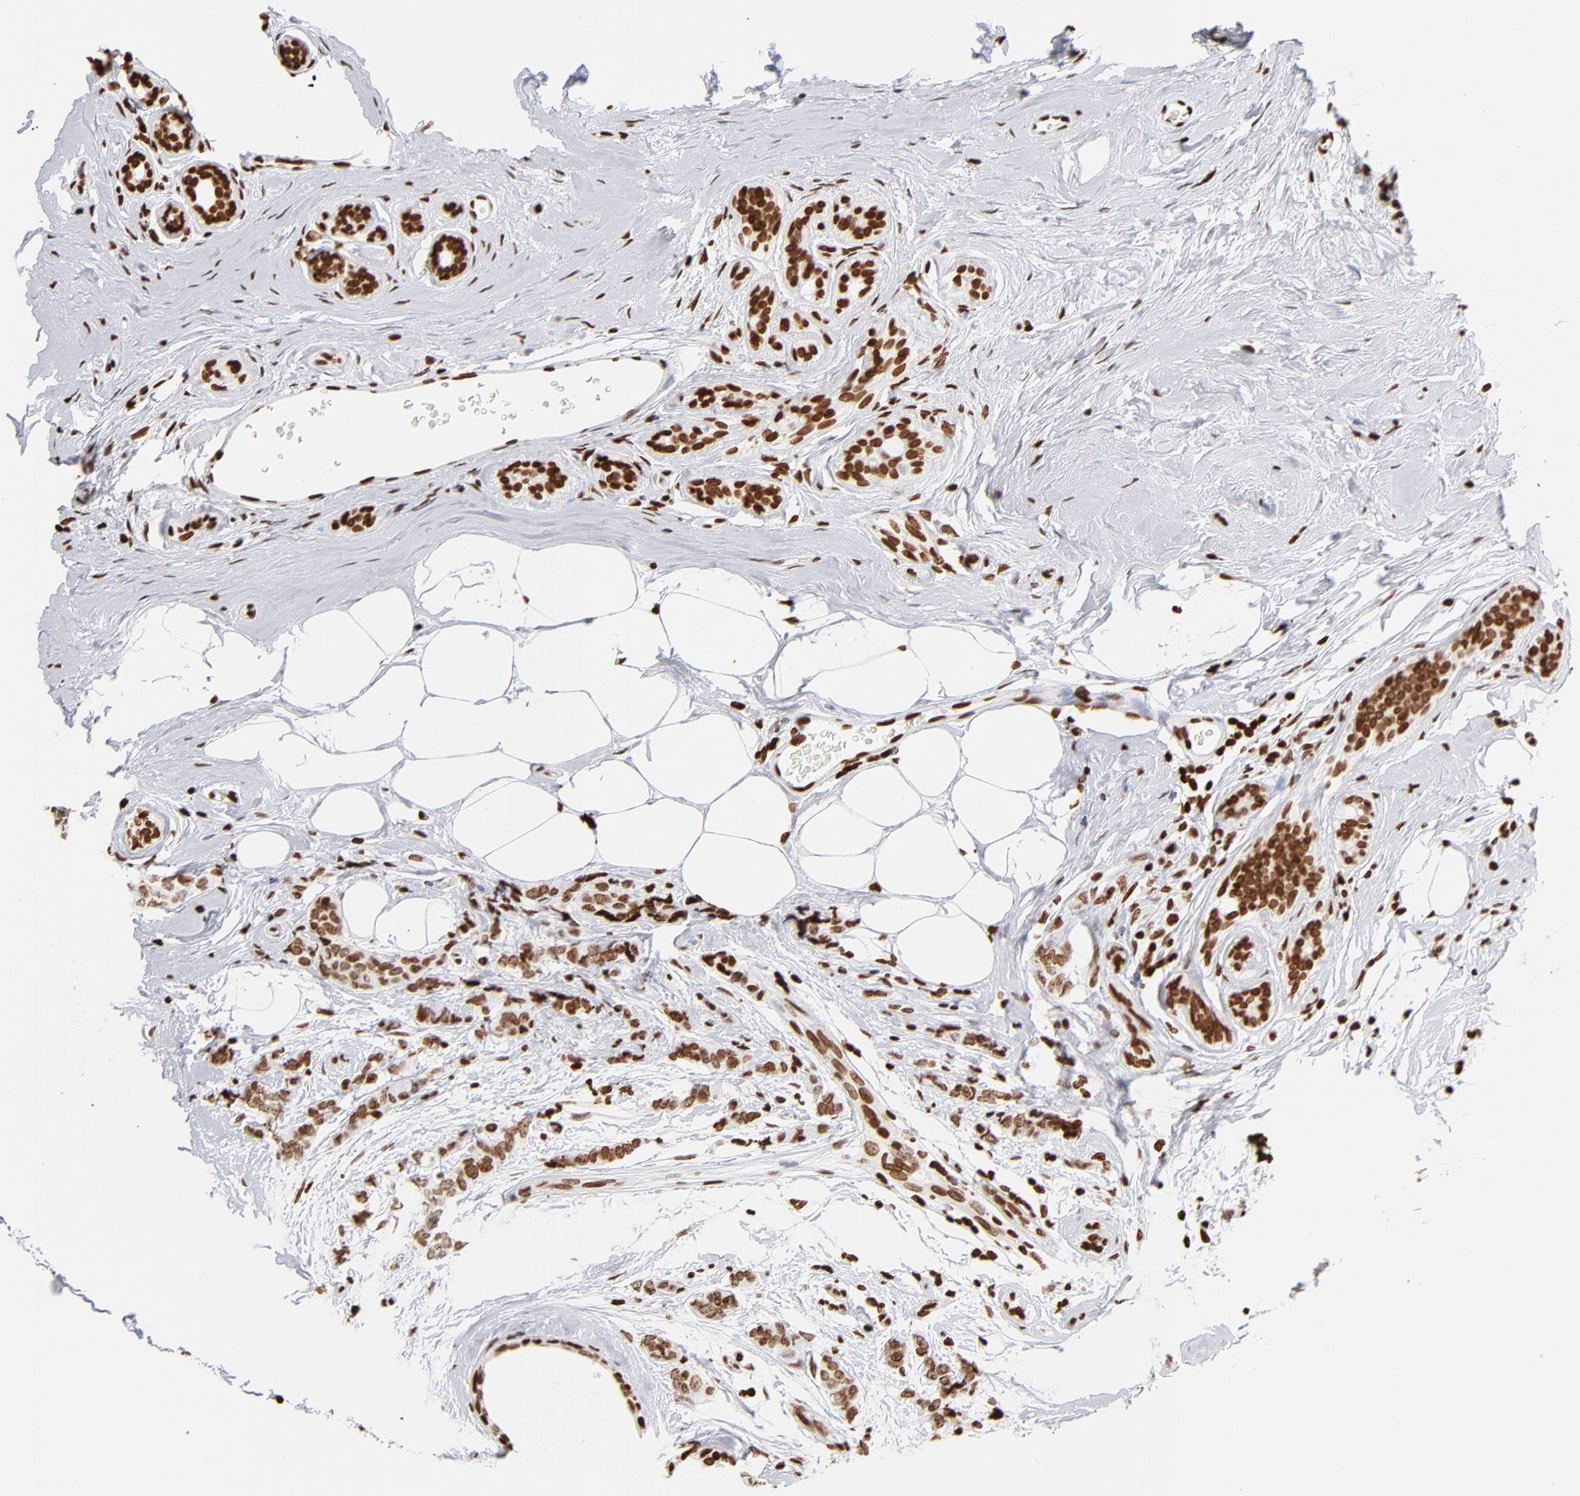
{"staining": {"intensity": "strong", "quantity": ">75%", "location": "nuclear"}, "tissue": "breast cancer", "cell_type": "Tumor cells", "image_type": "cancer", "snomed": [{"axis": "morphology", "description": "Lobular carcinoma"}, {"axis": "topography", "description": "Breast"}], "caption": "A high amount of strong nuclear staining is seen in approximately >75% of tumor cells in breast cancer (lobular carcinoma) tissue.", "gene": "RTL4", "patient": {"sex": "female", "age": 60}}